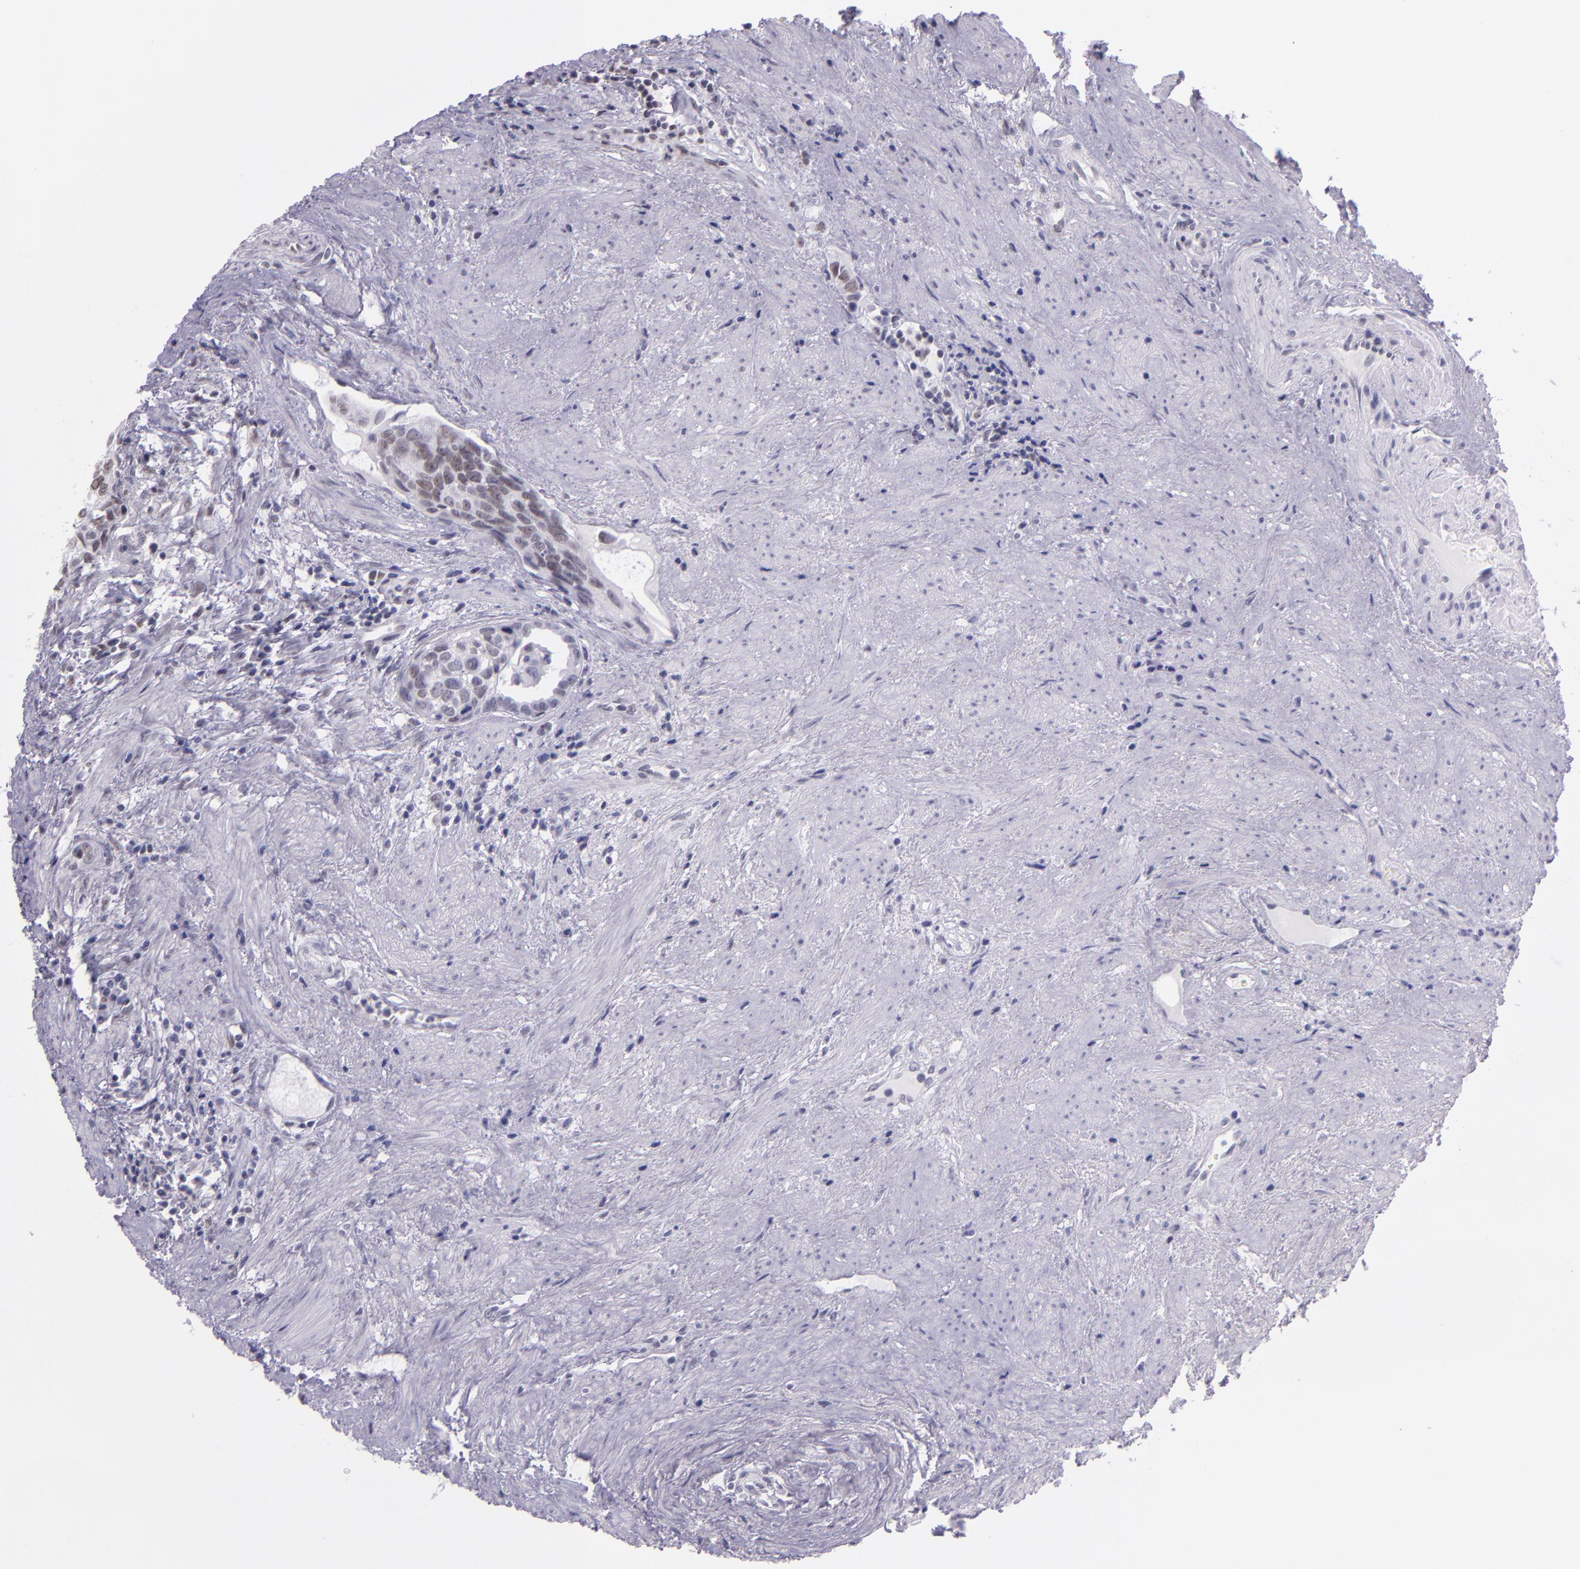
{"staining": {"intensity": "moderate", "quantity": ">75%", "location": "nuclear"}, "tissue": "urothelial cancer", "cell_type": "Tumor cells", "image_type": "cancer", "snomed": [{"axis": "morphology", "description": "Urothelial carcinoma, High grade"}, {"axis": "topography", "description": "Urinary bladder"}], "caption": "A micrograph of urothelial cancer stained for a protein displays moderate nuclear brown staining in tumor cells. (DAB (3,3'-diaminobenzidine) = brown stain, brightfield microscopy at high magnification).", "gene": "USF1", "patient": {"sex": "male", "age": 81}}